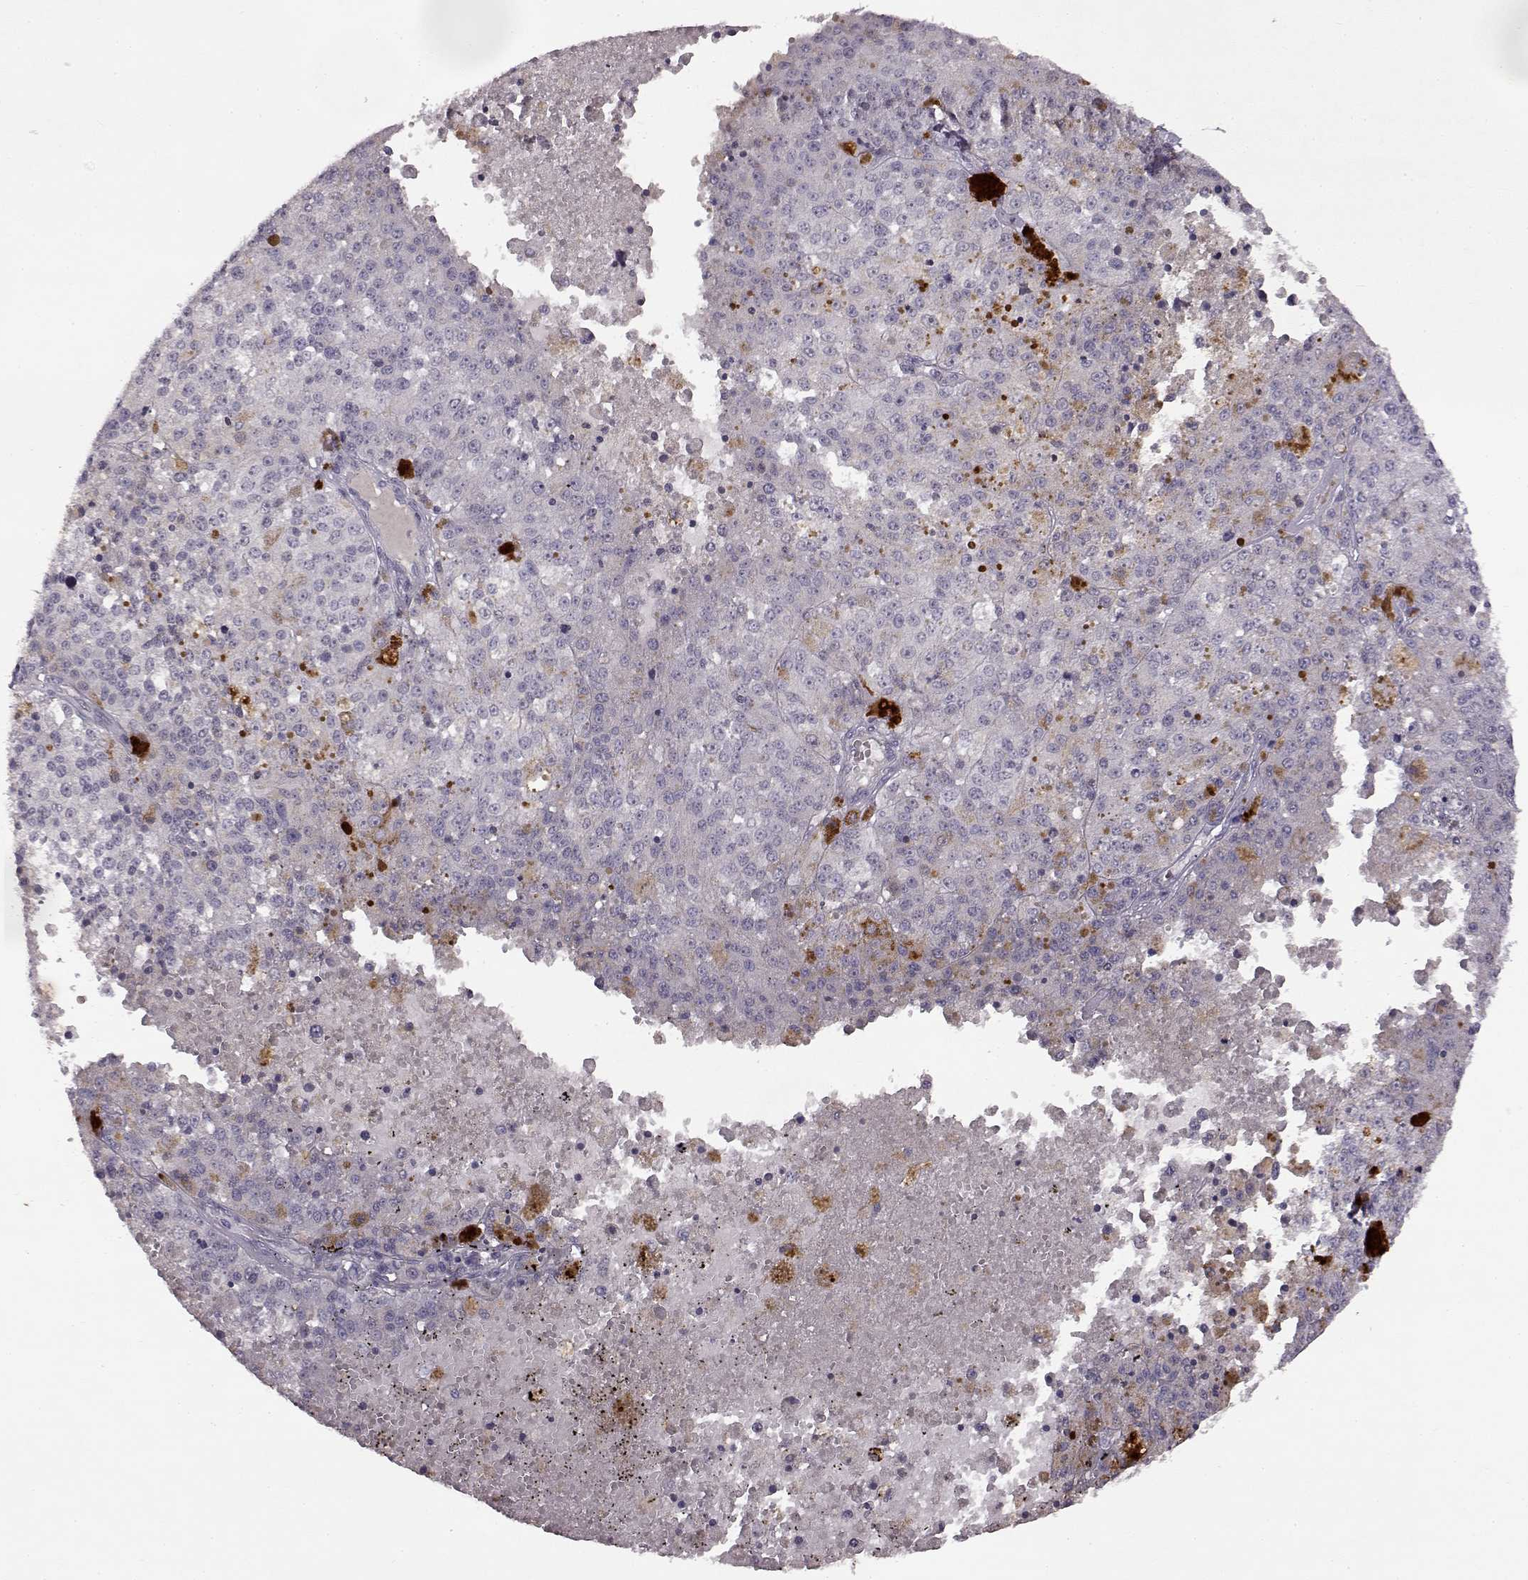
{"staining": {"intensity": "negative", "quantity": "none", "location": "none"}, "tissue": "melanoma", "cell_type": "Tumor cells", "image_type": "cancer", "snomed": [{"axis": "morphology", "description": "Malignant melanoma, Metastatic site"}, {"axis": "topography", "description": "Lymph node"}], "caption": "Melanoma was stained to show a protein in brown. There is no significant staining in tumor cells.", "gene": "SPAG17", "patient": {"sex": "female", "age": 64}}